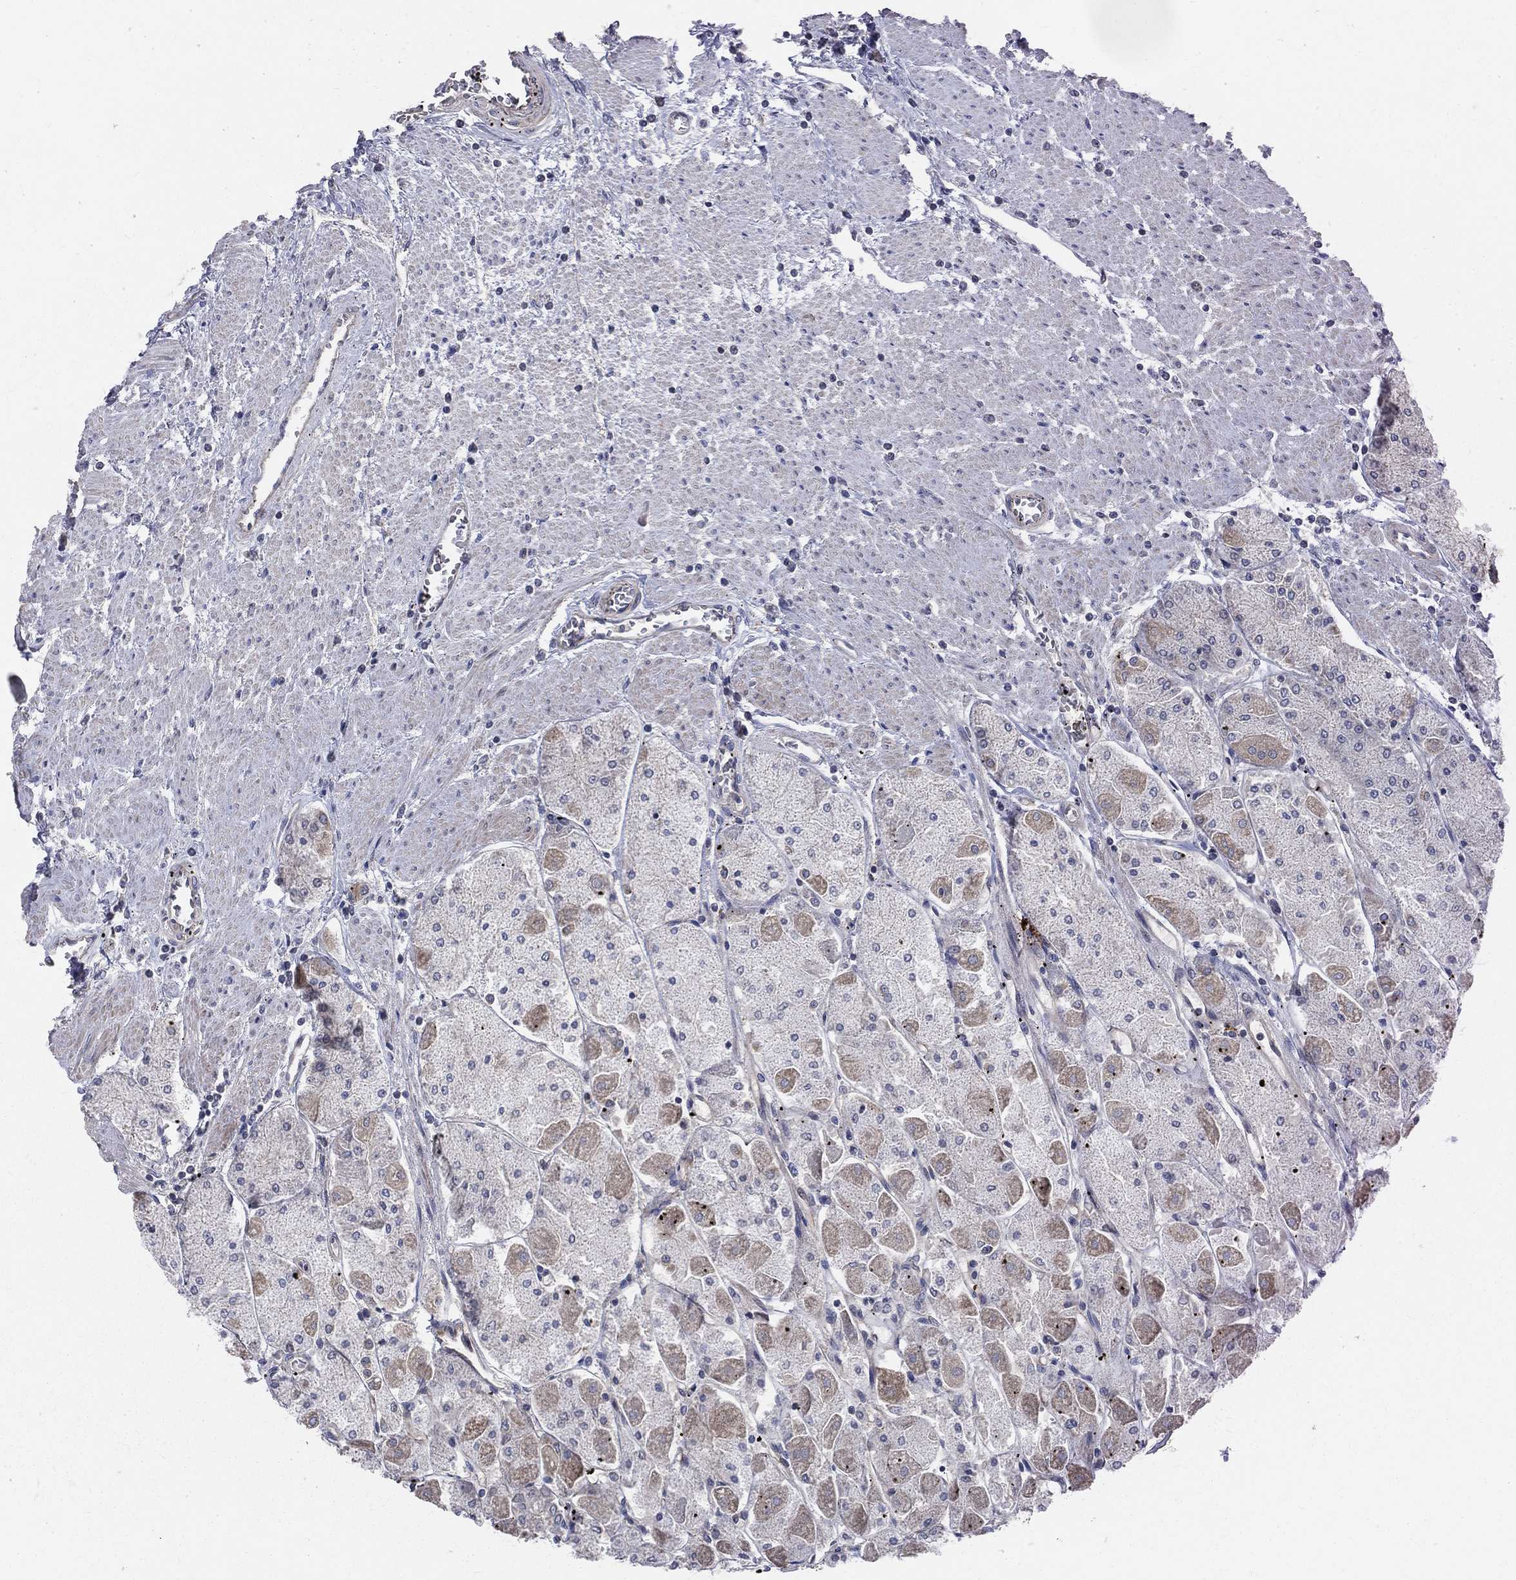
{"staining": {"intensity": "weak", "quantity": "<25%", "location": "cytoplasmic/membranous"}, "tissue": "stomach", "cell_type": "Glandular cells", "image_type": "normal", "snomed": [{"axis": "morphology", "description": "Normal tissue, NOS"}, {"axis": "topography", "description": "Stomach"}], "caption": "Glandular cells are negative for protein expression in benign human stomach. (Stains: DAB (3,3'-diaminobenzidine) immunohistochemistry with hematoxylin counter stain, Microscopy: brightfield microscopy at high magnification).", "gene": "POMZP3", "patient": {"sex": "male", "age": 70}}